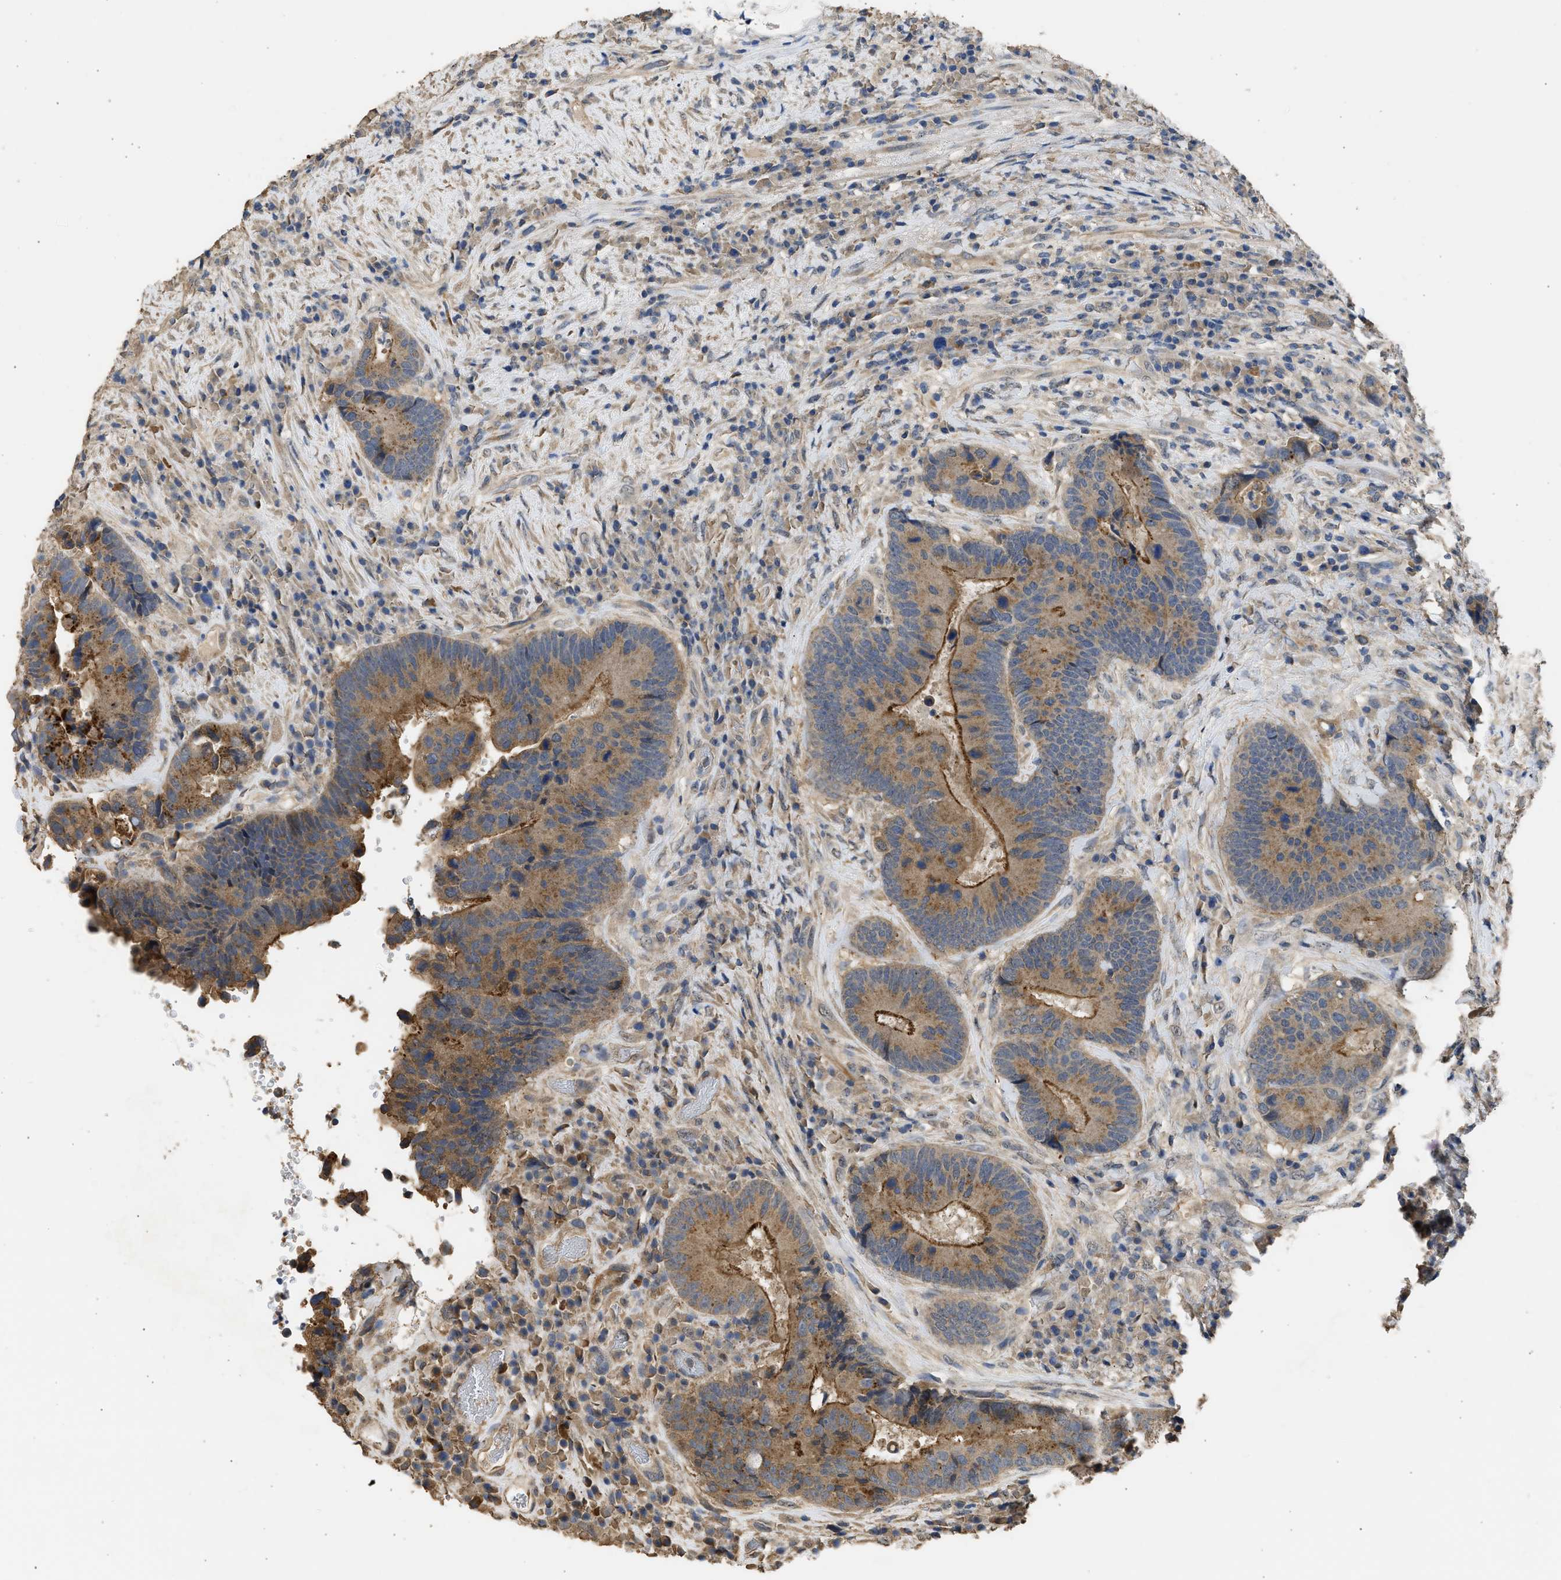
{"staining": {"intensity": "moderate", "quantity": ">75%", "location": "cytoplasmic/membranous"}, "tissue": "colorectal cancer", "cell_type": "Tumor cells", "image_type": "cancer", "snomed": [{"axis": "morphology", "description": "Adenocarcinoma, NOS"}, {"axis": "topography", "description": "Rectum"}], "caption": "The immunohistochemical stain labels moderate cytoplasmic/membranous expression in tumor cells of colorectal cancer tissue.", "gene": "SPINT2", "patient": {"sex": "female", "age": 89}}